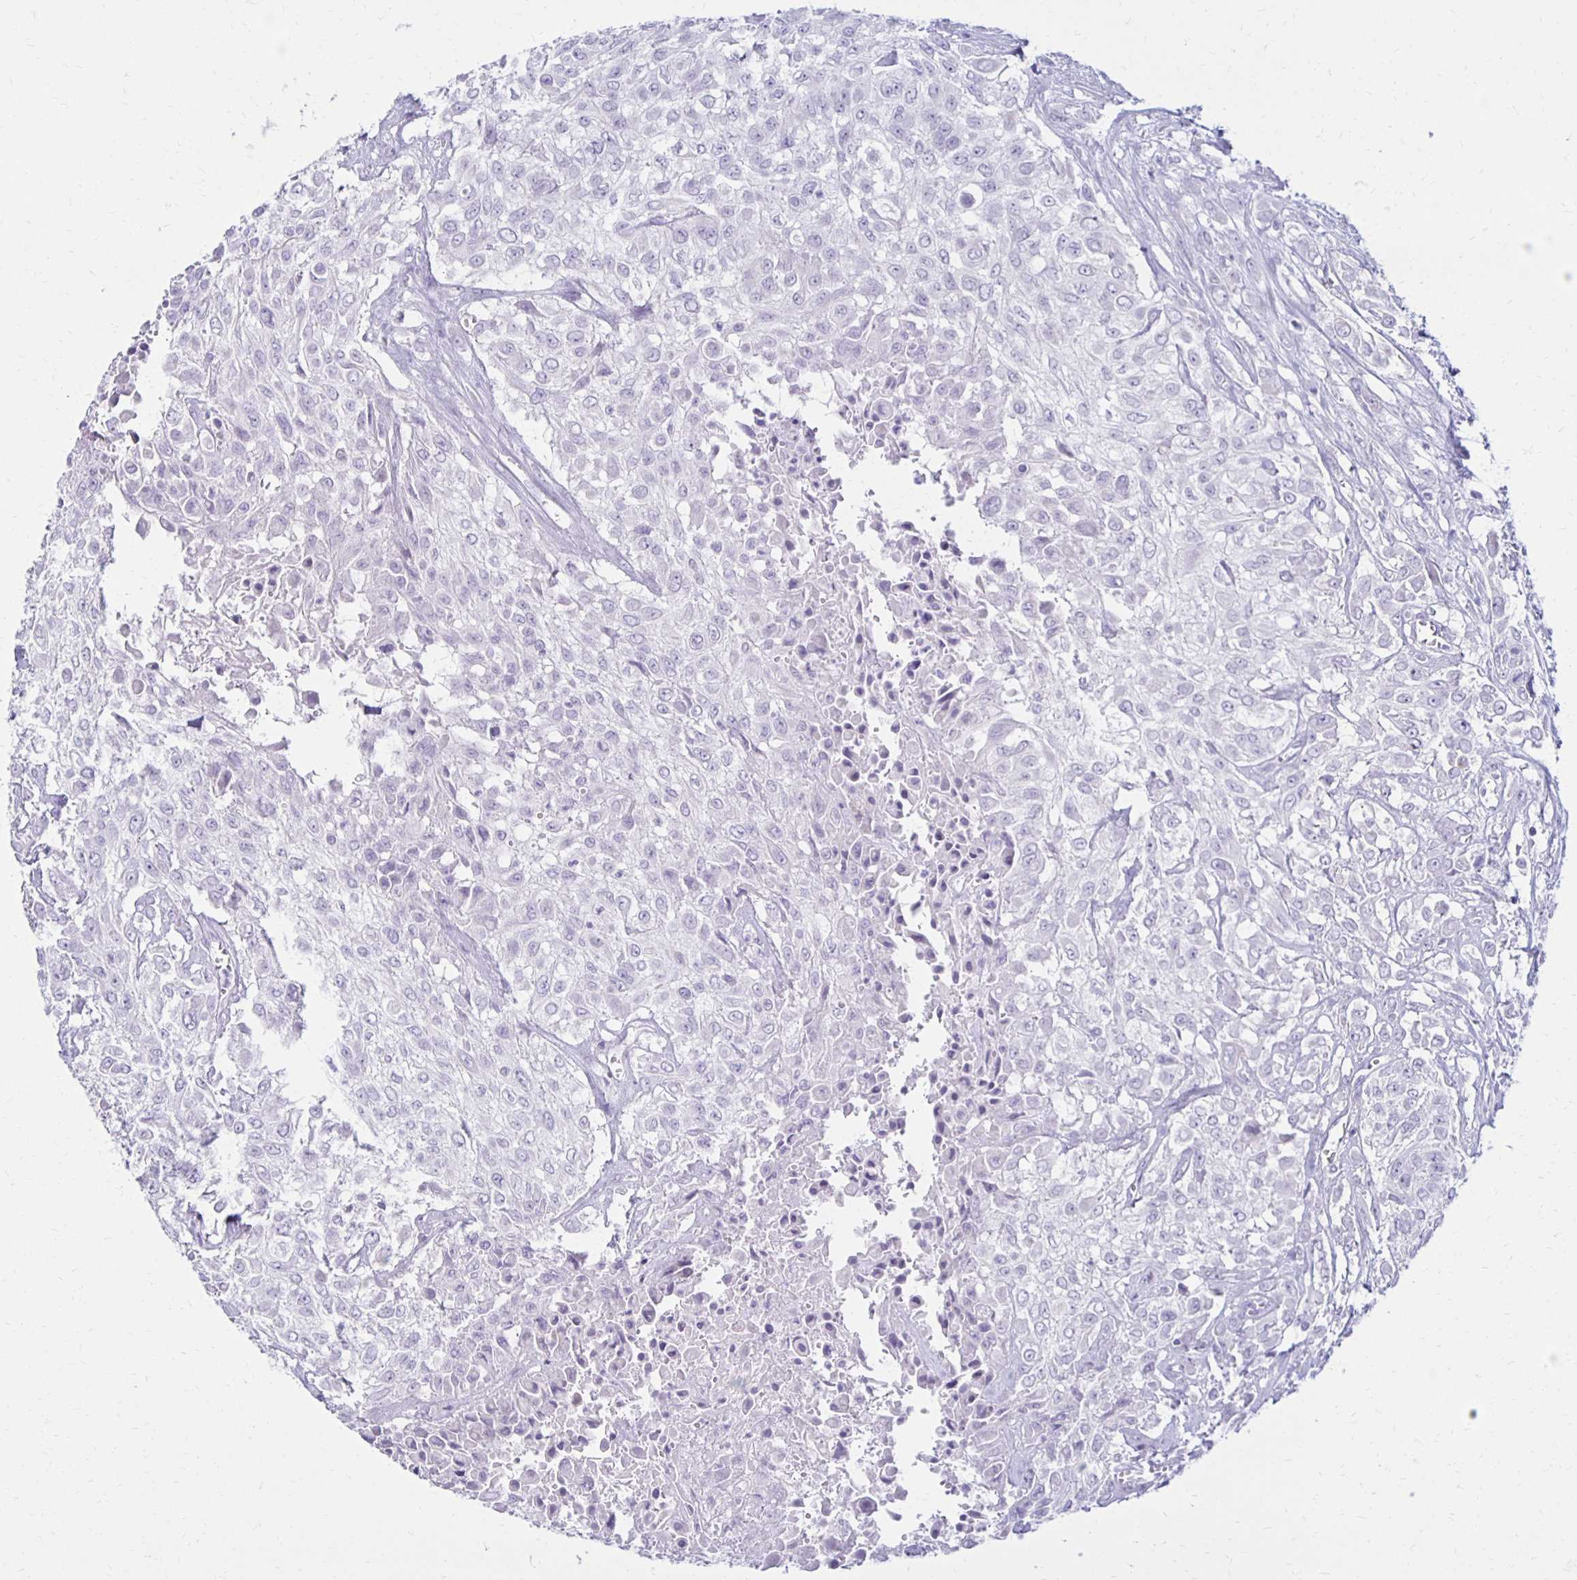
{"staining": {"intensity": "negative", "quantity": "none", "location": "none"}, "tissue": "urothelial cancer", "cell_type": "Tumor cells", "image_type": "cancer", "snomed": [{"axis": "morphology", "description": "Urothelial carcinoma, High grade"}, {"axis": "topography", "description": "Urinary bladder"}], "caption": "Immunohistochemistry (IHC) of human urothelial carcinoma (high-grade) reveals no expression in tumor cells. (Brightfield microscopy of DAB (3,3'-diaminobenzidine) immunohistochemistry at high magnification).", "gene": "RYR1", "patient": {"sex": "male", "age": 57}}